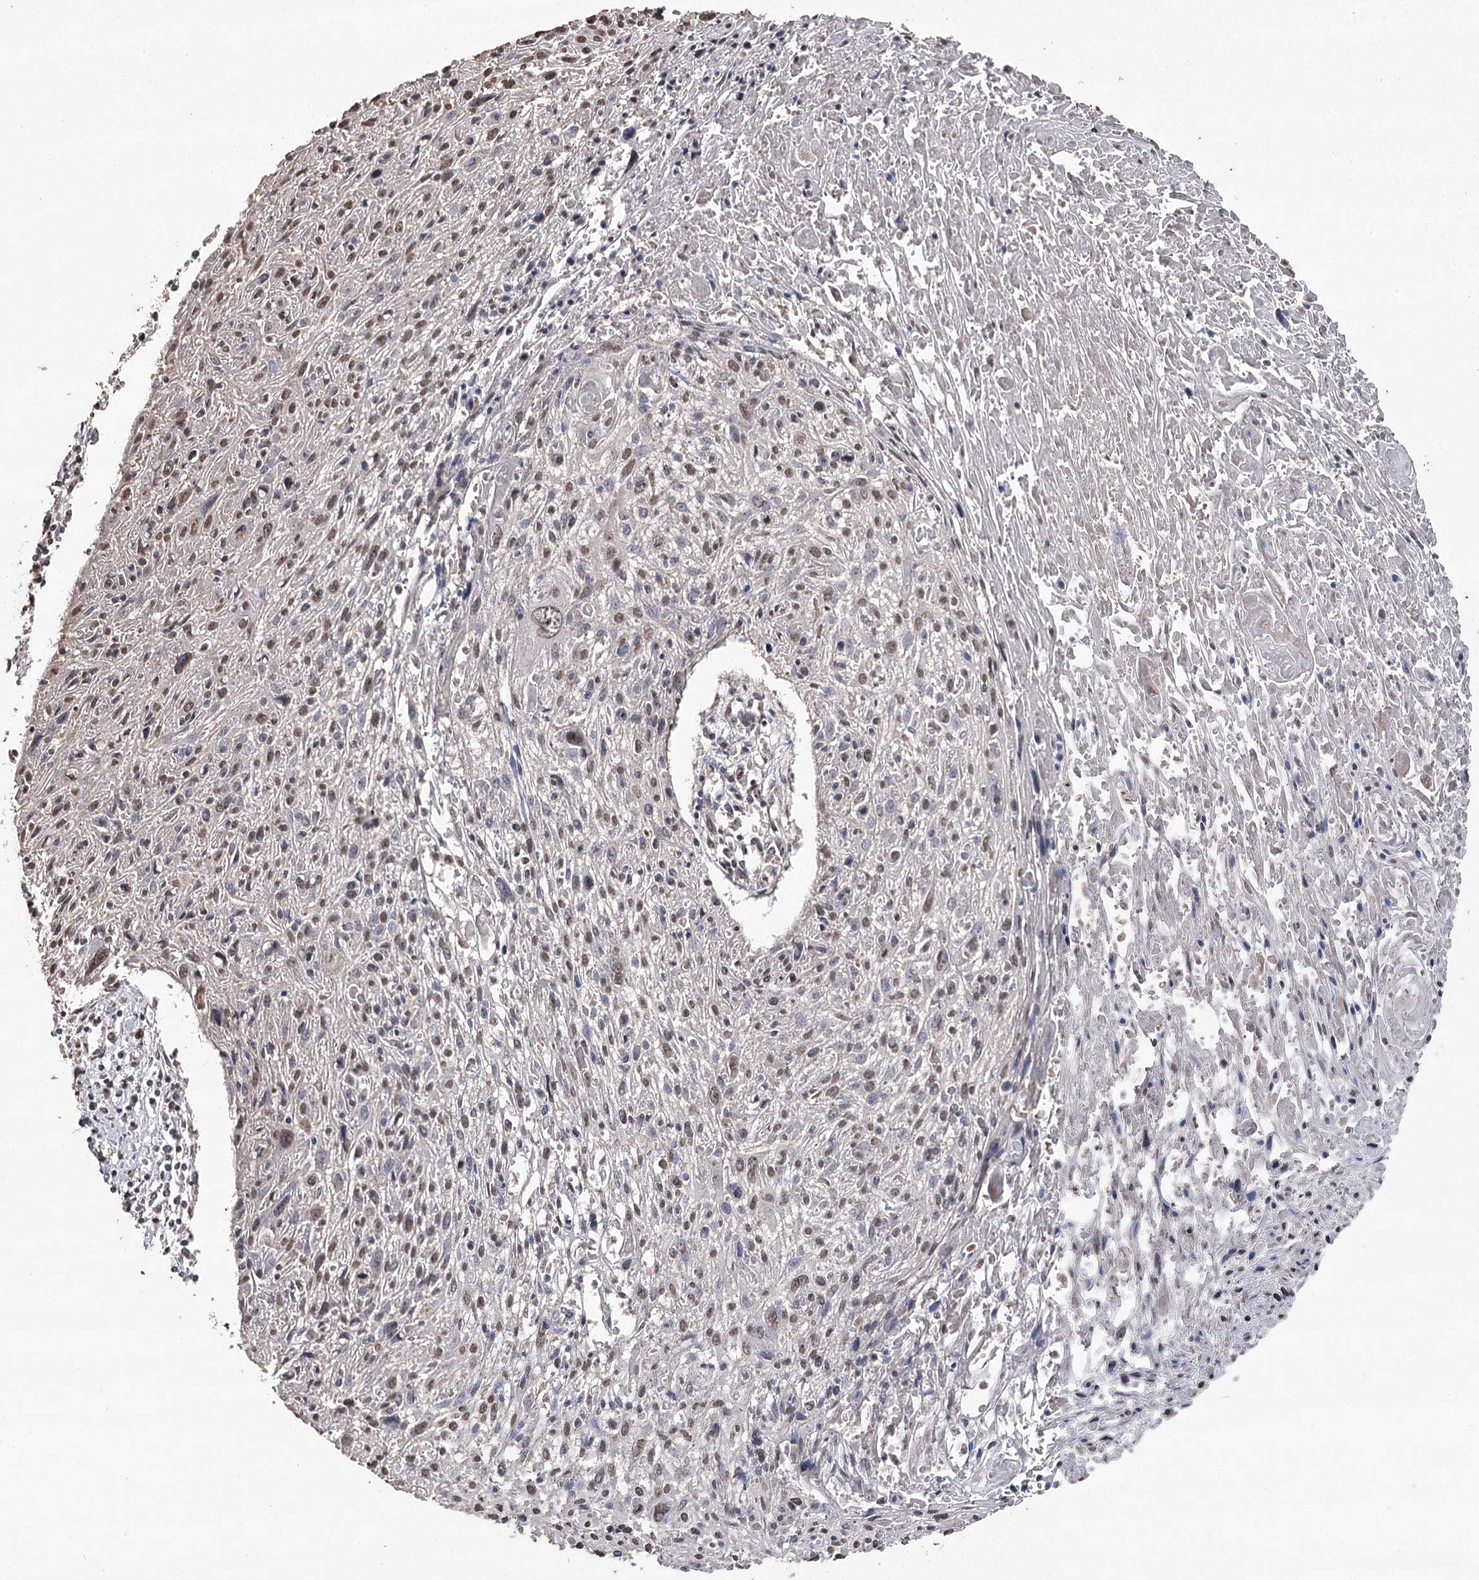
{"staining": {"intensity": "weak", "quantity": "25%-75%", "location": "nuclear"}, "tissue": "cervical cancer", "cell_type": "Tumor cells", "image_type": "cancer", "snomed": [{"axis": "morphology", "description": "Squamous cell carcinoma, NOS"}, {"axis": "topography", "description": "Cervix"}], "caption": "Weak nuclear expression for a protein is seen in about 25%-75% of tumor cells of squamous cell carcinoma (cervical) using IHC.", "gene": "ATG14", "patient": {"sex": "female", "age": 51}}